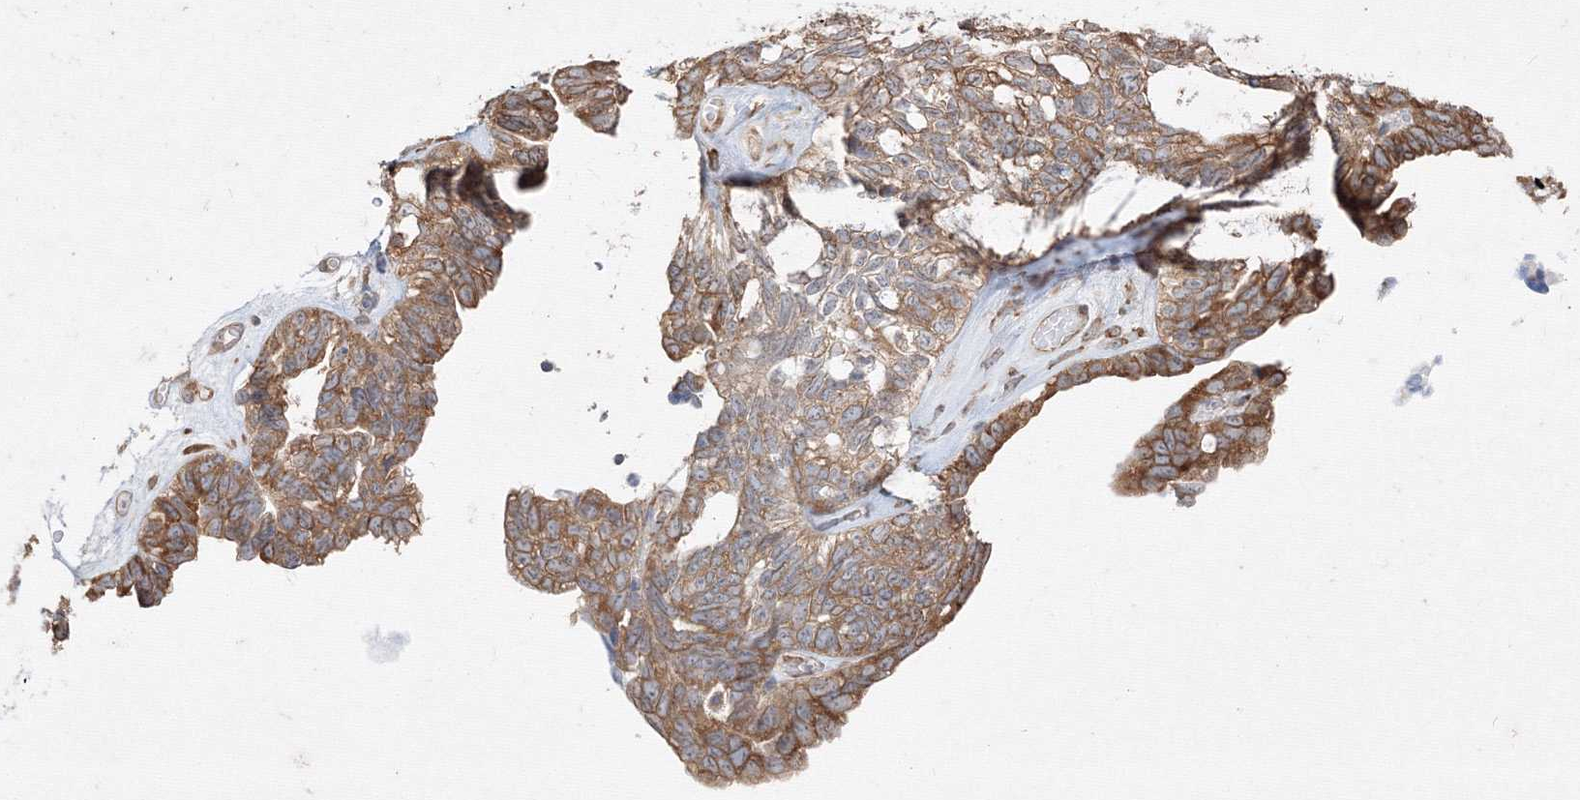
{"staining": {"intensity": "moderate", "quantity": "25%-75%", "location": "cytoplasmic/membranous"}, "tissue": "ovarian cancer", "cell_type": "Tumor cells", "image_type": "cancer", "snomed": [{"axis": "morphology", "description": "Cystadenocarcinoma, serous, NOS"}, {"axis": "topography", "description": "Ovary"}], "caption": "Brown immunohistochemical staining in human serous cystadenocarcinoma (ovarian) shows moderate cytoplasmic/membranous positivity in approximately 25%-75% of tumor cells.", "gene": "FBXL8", "patient": {"sex": "female", "age": 79}}